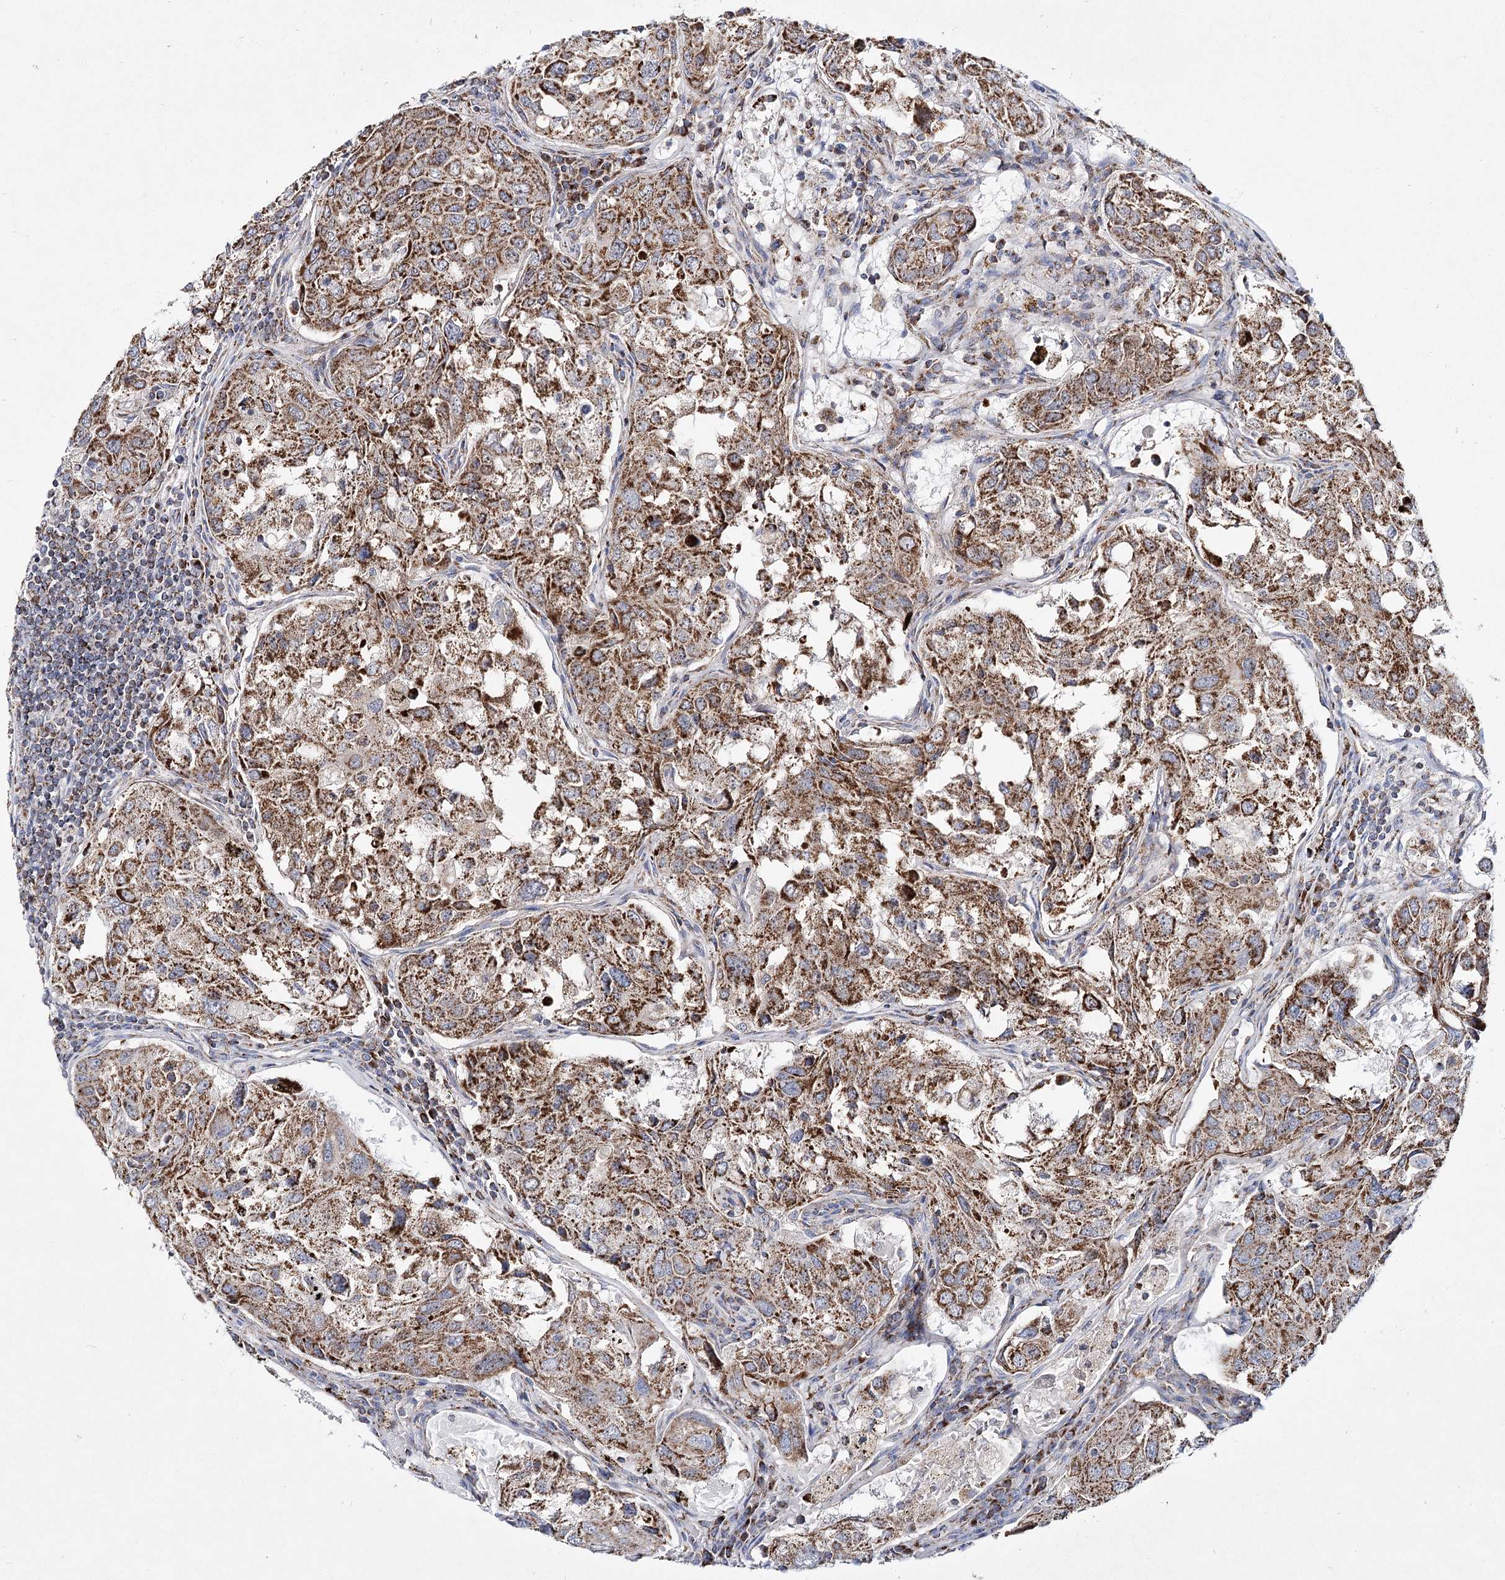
{"staining": {"intensity": "strong", "quantity": ">75%", "location": "cytoplasmic/membranous"}, "tissue": "urothelial cancer", "cell_type": "Tumor cells", "image_type": "cancer", "snomed": [{"axis": "morphology", "description": "Urothelial carcinoma, High grade"}, {"axis": "topography", "description": "Lymph node"}, {"axis": "topography", "description": "Urinary bladder"}], "caption": "Protein expression analysis of human urothelial carcinoma (high-grade) reveals strong cytoplasmic/membranous positivity in about >75% of tumor cells. (DAB IHC, brown staining for protein, blue staining for nuclei).", "gene": "DNA2", "patient": {"sex": "male", "age": 51}}